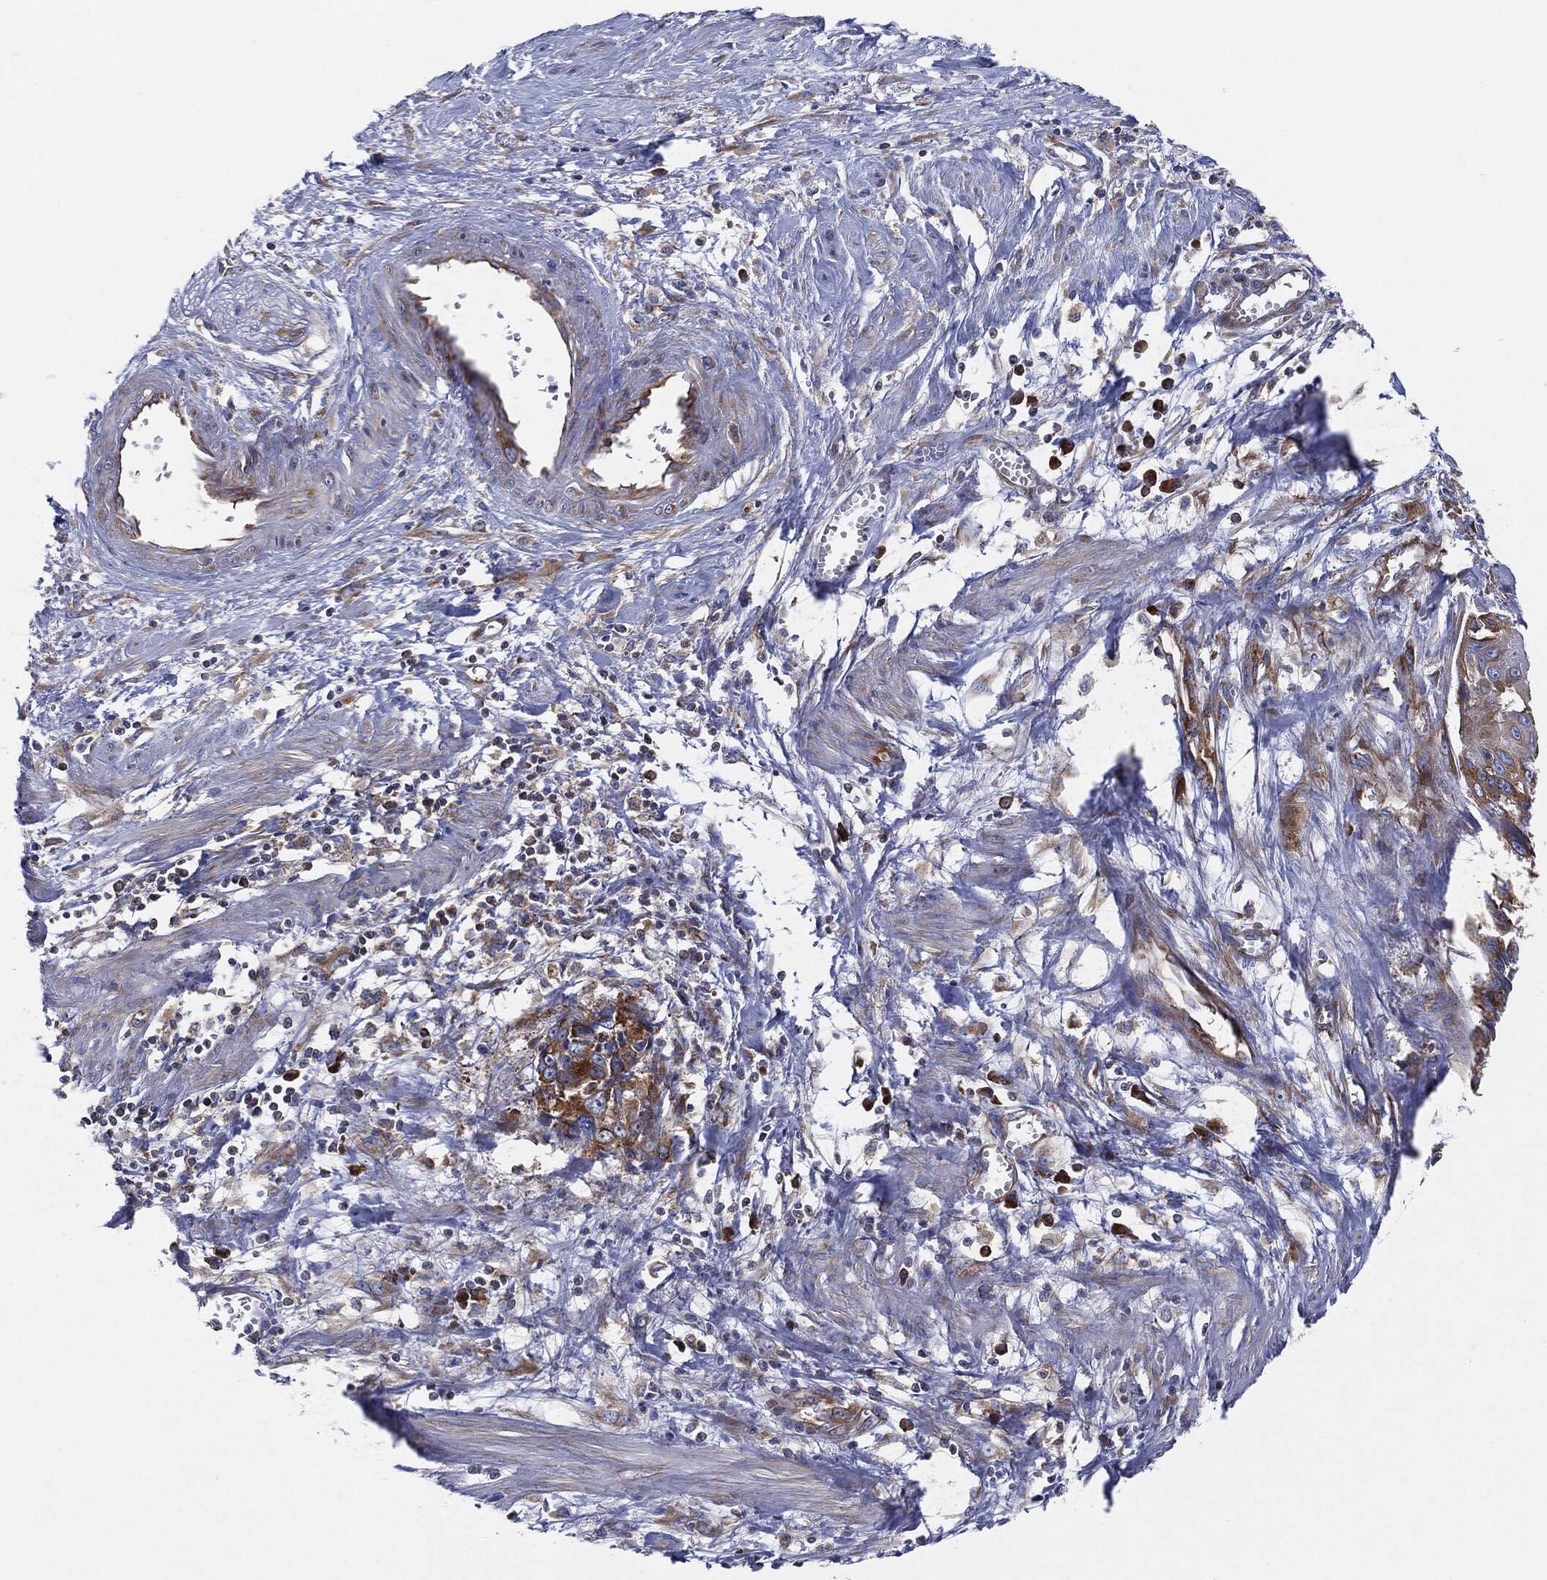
{"staining": {"intensity": "weak", "quantity": "25%-75%", "location": "cytoplasmic/membranous"}, "tissue": "cervical cancer", "cell_type": "Tumor cells", "image_type": "cancer", "snomed": [{"axis": "morphology", "description": "Squamous cell carcinoma, NOS"}, {"axis": "topography", "description": "Cervix"}], "caption": "The immunohistochemical stain highlights weak cytoplasmic/membranous expression in tumor cells of cervical squamous cell carcinoma tissue.", "gene": "EIF2S2", "patient": {"sex": "female", "age": 58}}